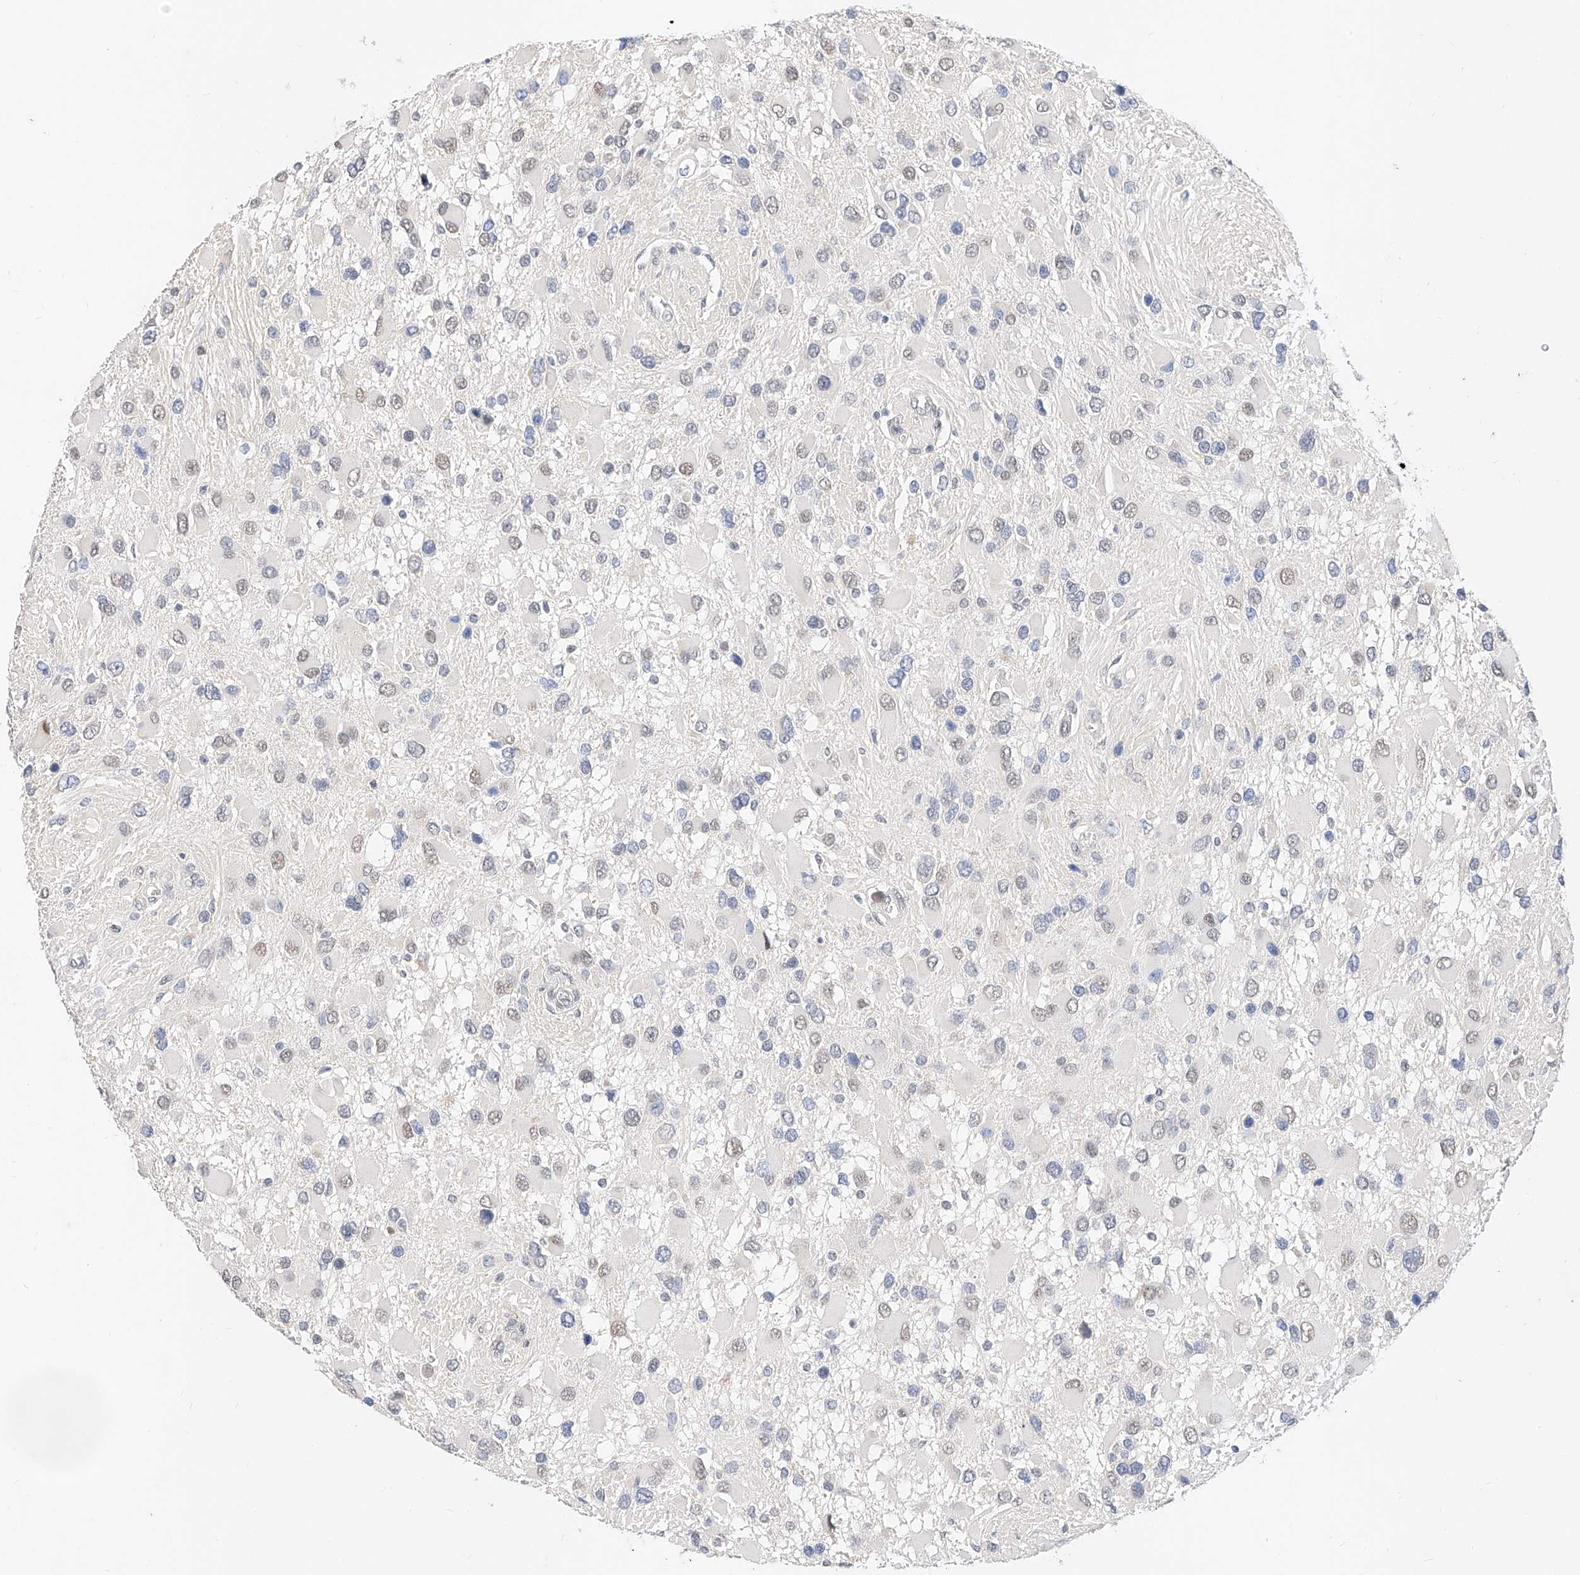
{"staining": {"intensity": "negative", "quantity": "none", "location": "none"}, "tissue": "glioma", "cell_type": "Tumor cells", "image_type": "cancer", "snomed": [{"axis": "morphology", "description": "Glioma, malignant, High grade"}, {"axis": "topography", "description": "Brain"}], "caption": "IHC of high-grade glioma (malignant) reveals no staining in tumor cells.", "gene": "KCNJ1", "patient": {"sex": "male", "age": 53}}